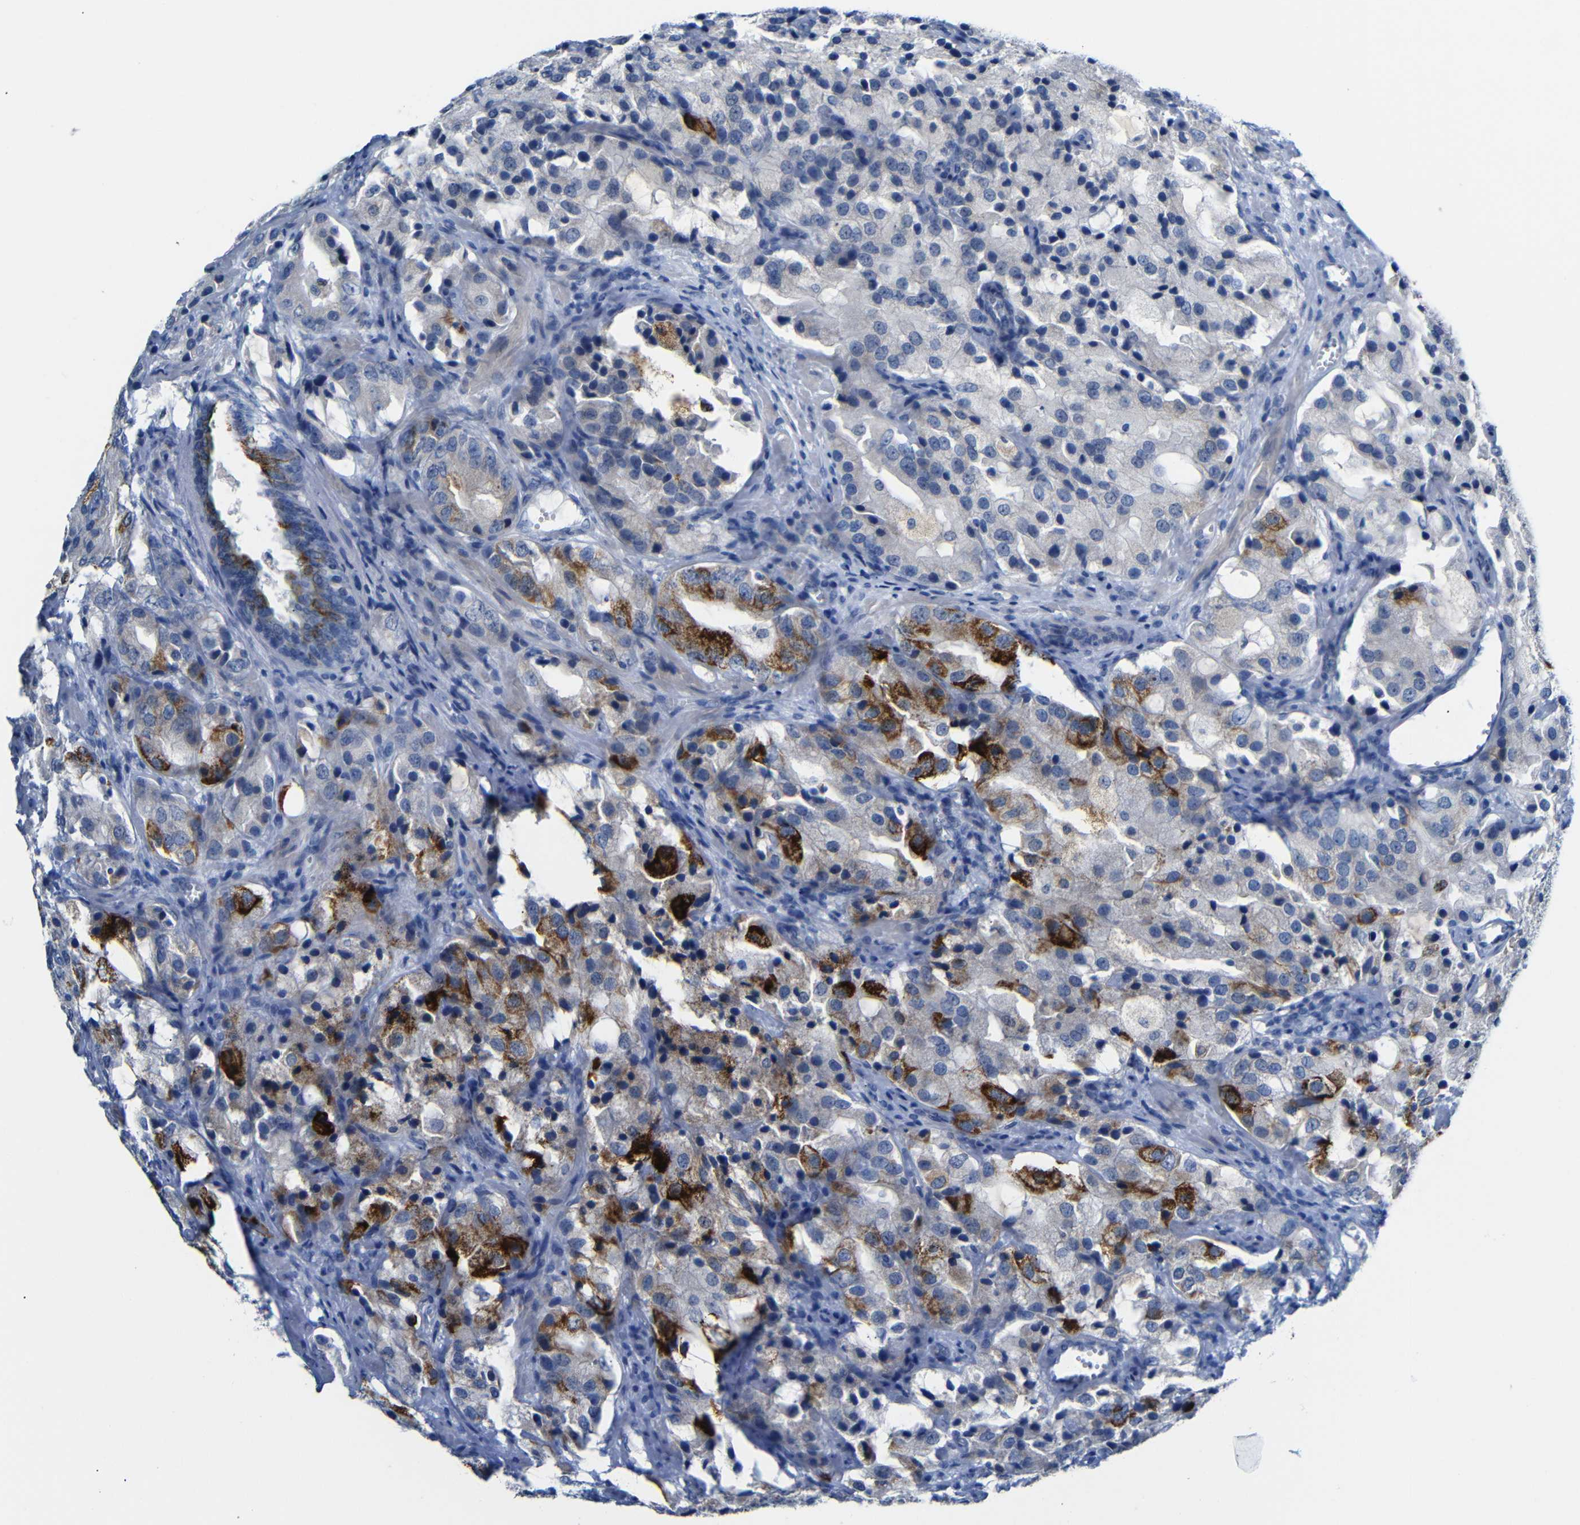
{"staining": {"intensity": "strong", "quantity": "<25%", "location": "cytoplasmic/membranous"}, "tissue": "prostate cancer", "cell_type": "Tumor cells", "image_type": "cancer", "snomed": [{"axis": "morphology", "description": "Adenocarcinoma, High grade"}, {"axis": "topography", "description": "Prostate"}], "caption": "Immunohistochemical staining of prostate high-grade adenocarcinoma shows medium levels of strong cytoplasmic/membranous protein staining in about <25% of tumor cells. (Brightfield microscopy of DAB IHC at high magnification).", "gene": "C15orf48", "patient": {"sex": "male", "age": 70}}